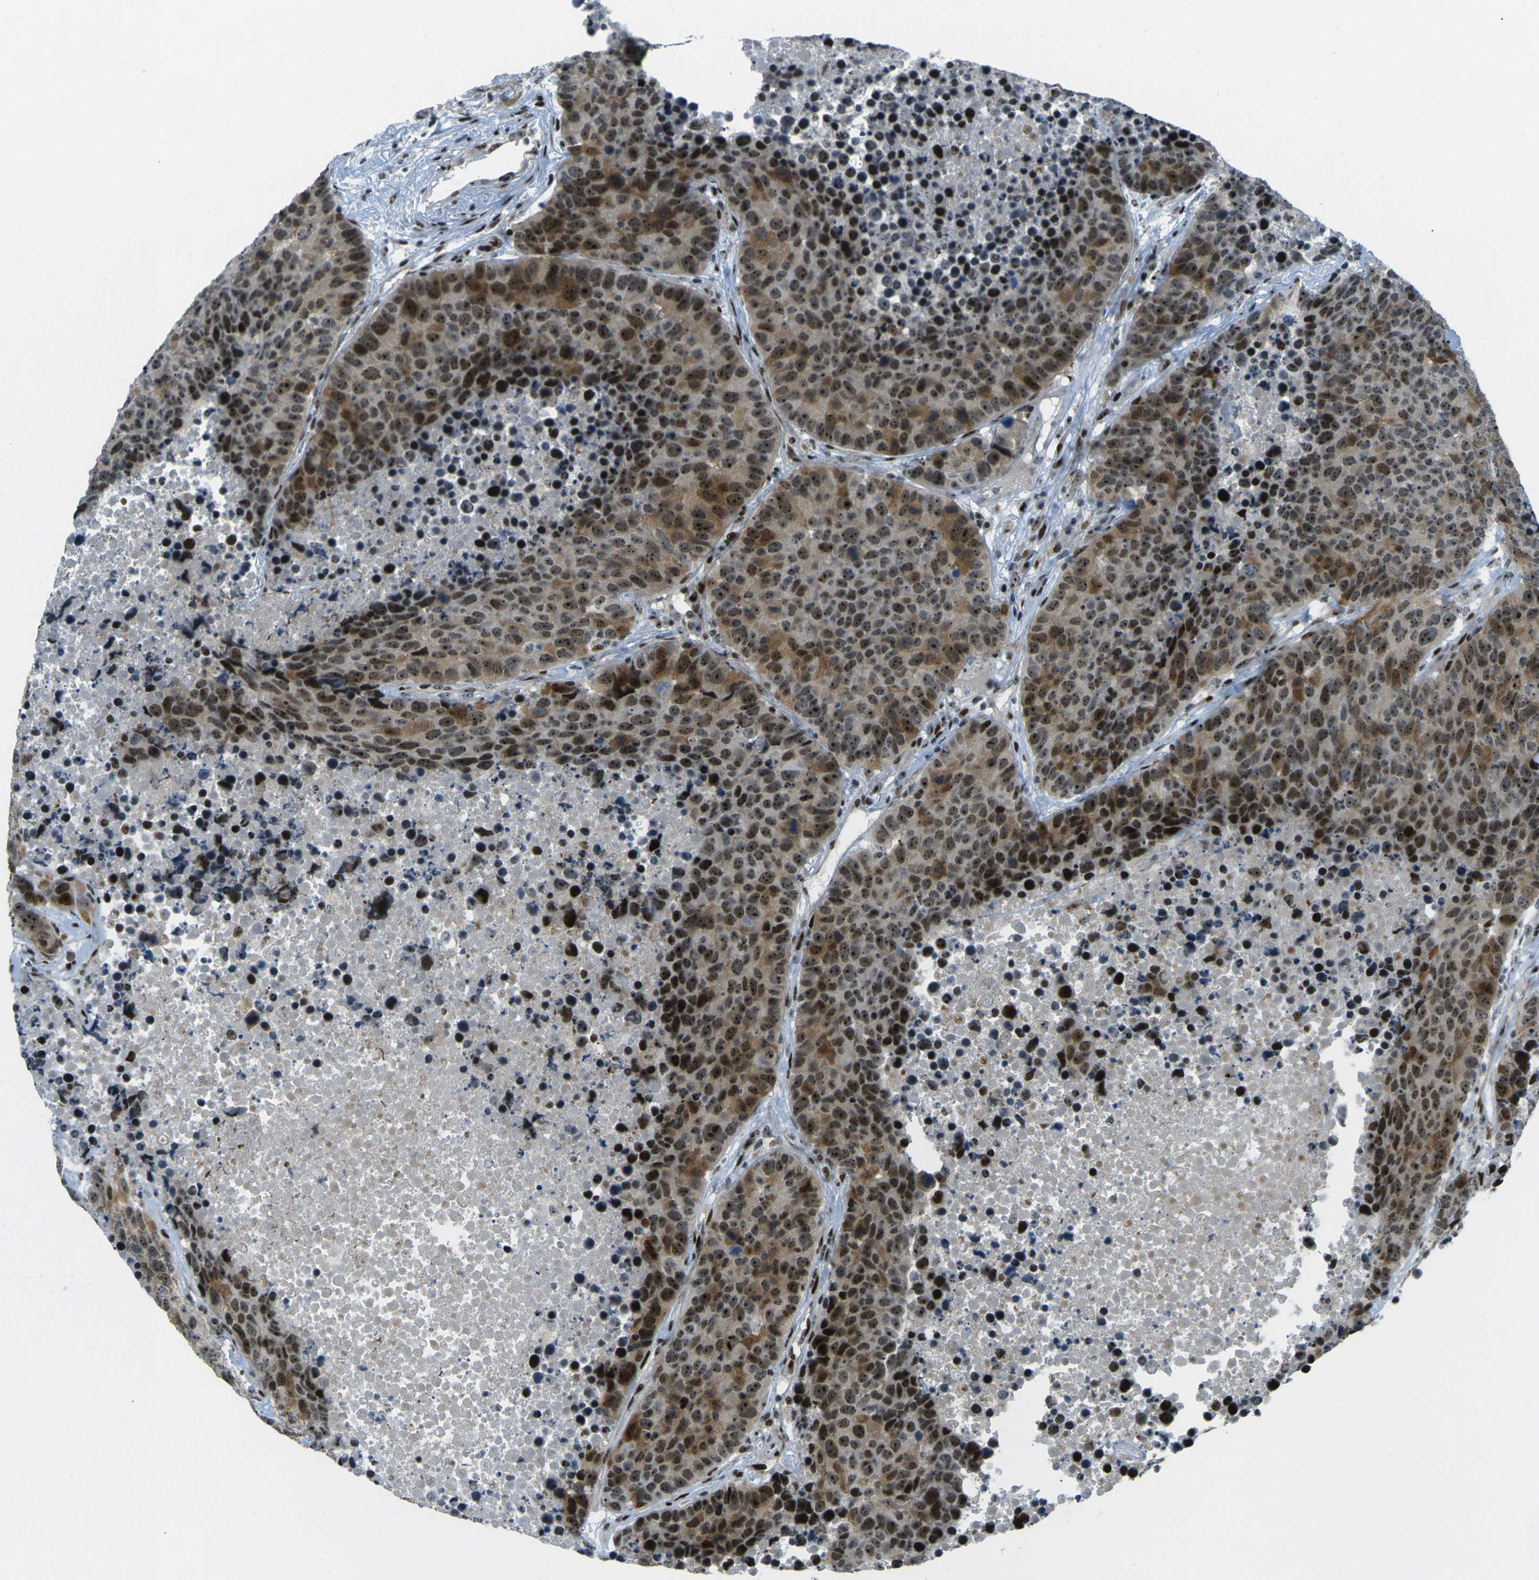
{"staining": {"intensity": "strong", "quantity": ">75%", "location": "cytoplasmic/membranous,nuclear"}, "tissue": "carcinoid", "cell_type": "Tumor cells", "image_type": "cancer", "snomed": [{"axis": "morphology", "description": "Carcinoid, malignant, NOS"}, {"axis": "topography", "description": "Lung"}], "caption": "DAB (3,3'-diaminobenzidine) immunohistochemical staining of carcinoid reveals strong cytoplasmic/membranous and nuclear protein staining in approximately >75% of tumor cells.", "gene": "UBE2C", "patient": {"sex": "male", "age": 60}}